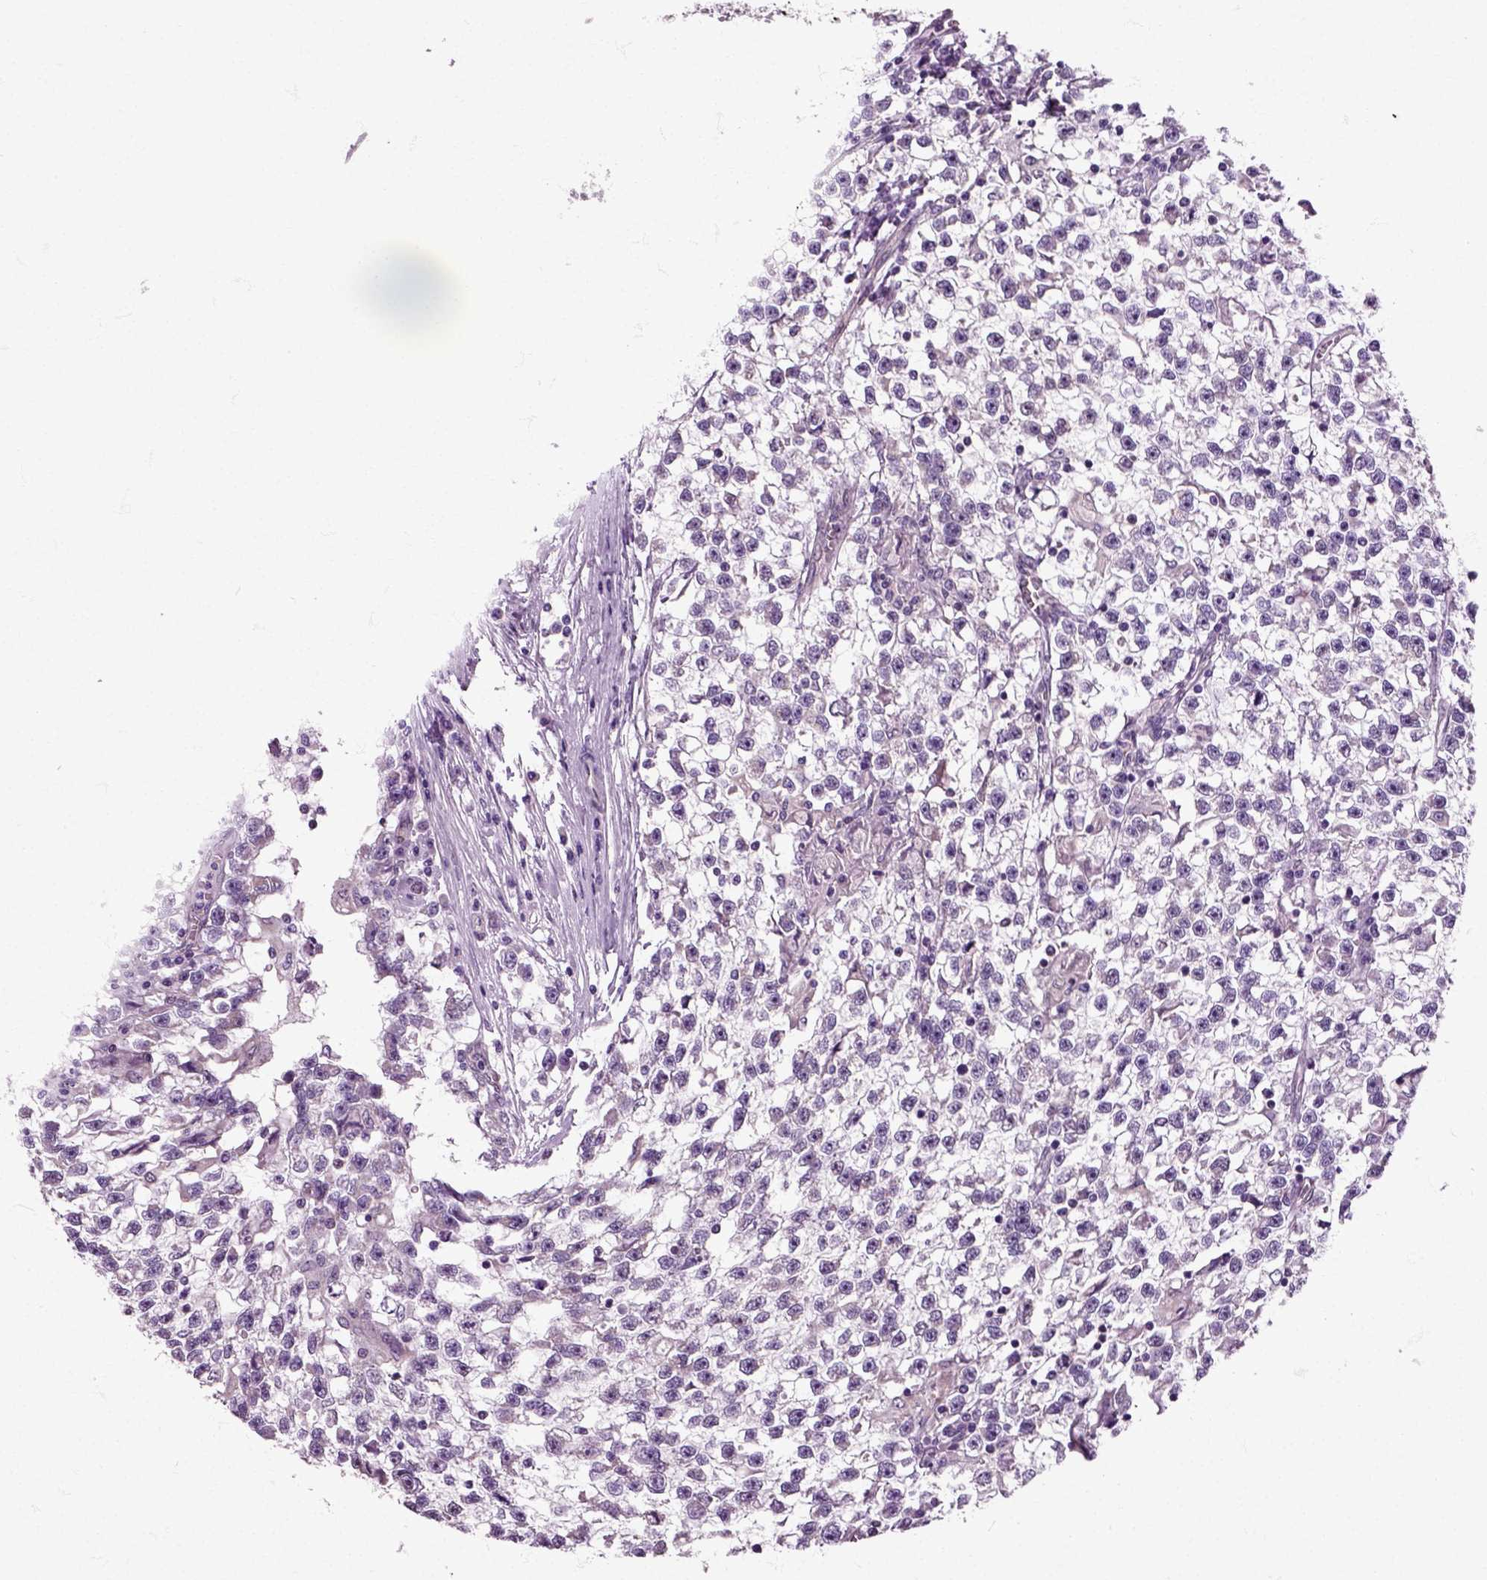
{"staining": {"intensity": "negative", "quantity": "none", "location": "none"}, "tissue": "testis cancer", "cell_type": "Tumor cells", "image_type": "cancer", "snomed": [{"axis": "morphology", "description": "Seminoma, NOS"}, {"axis": "topography", "description": "Testis"}], "caption": "Immunohistochemical staining of testis cancer (seminoma) demonstrates no significant staining in tumor cells. The staining is performed using DAB brown chromogen with nuclei counter-stained in using hematoxylin.", "gene": "HSPA2", "patient": {"sex": "male", "age": 31}}